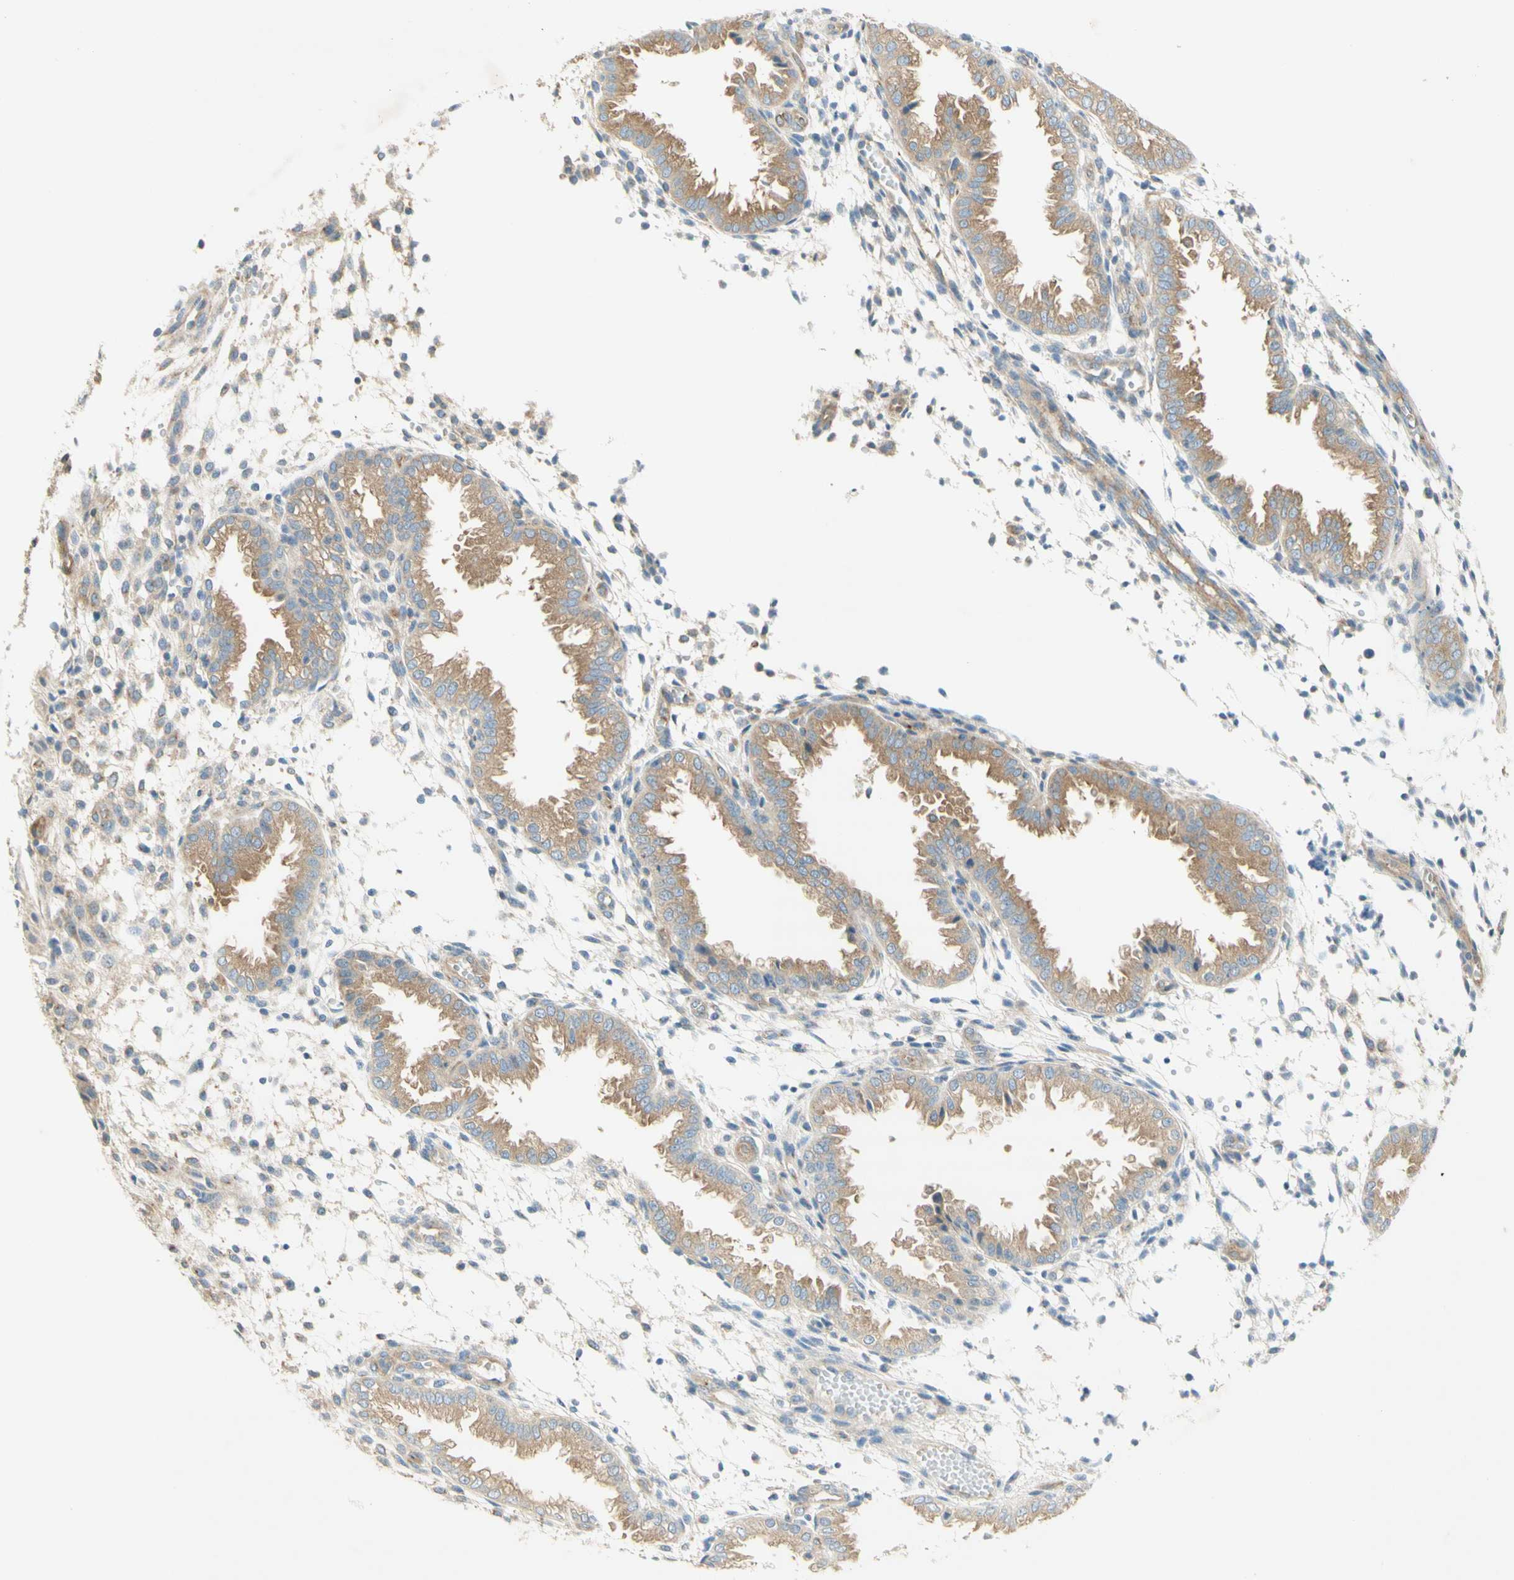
{"staining": {"intensity": "weak", "quantity": "<25%", "location": "cytoplasmic/membranous"}, "tissue": "endometrium", "cell_type": "Cells in endometrial stroma", "image_type": "normal", "snomed": [{"axis": "morphology", "description": "Normal tissue, NOS"}, {"axis": "topography", "description": "Endometrium"}], "caption": "Immunohistochemistry (IHC) histopathology image of unremarkable endometrium: endometrium stained with DAB (3,3'-diaminobenzidine) displays no significant protein expression in cells in endometrial stroma. (Immunohistochemistry, brightfield microscopy, high magnification).", "gene": "DYNC1H1", "patient": {"sex": "female", "age": 33}}